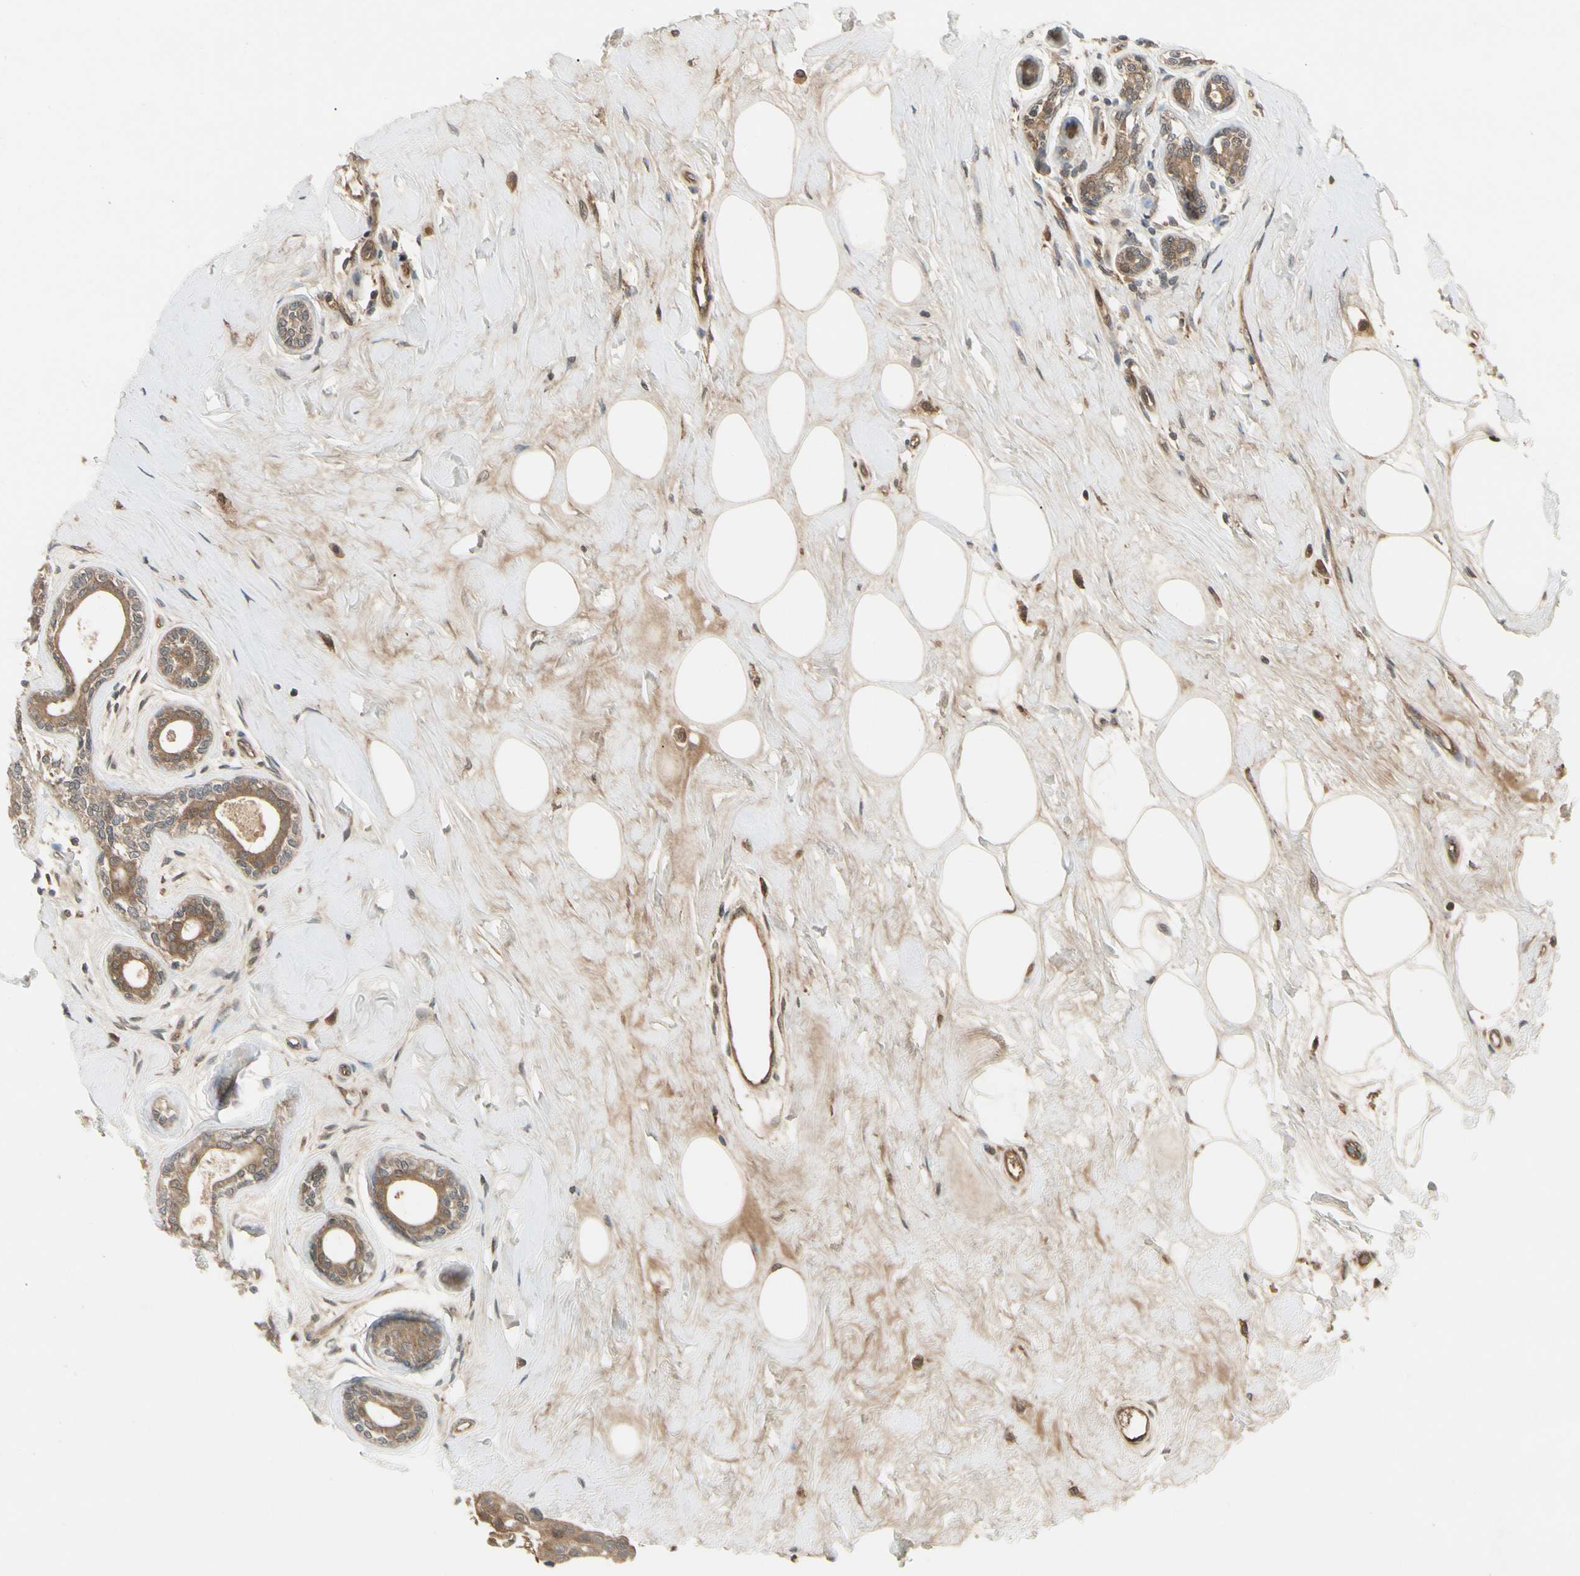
{"staining": {"intensity": "moderate", "quantity": ">75%", "location": "cytoplasmic/membranous"}, "tissue": "breast cancer", "cell_type": "Tumor cells", "image_type": "cancer", "snomed": [{"axis": "morphology", "description": "Normal tissue, NOS"}, {"axis": "morphology", "description": "Duct carcinoma"}, {"axis": "topography", "description": "Breast"}], "caption": "Approximately >75% of tumor cells in human breast invasive ductal carcinoma exhibit moderate cytoplasmic/membranous protein positivity as visualized by brown immunohistochemical staining.", "gene": "RNF14", "patient": {"sex": "female", "age": 39}}